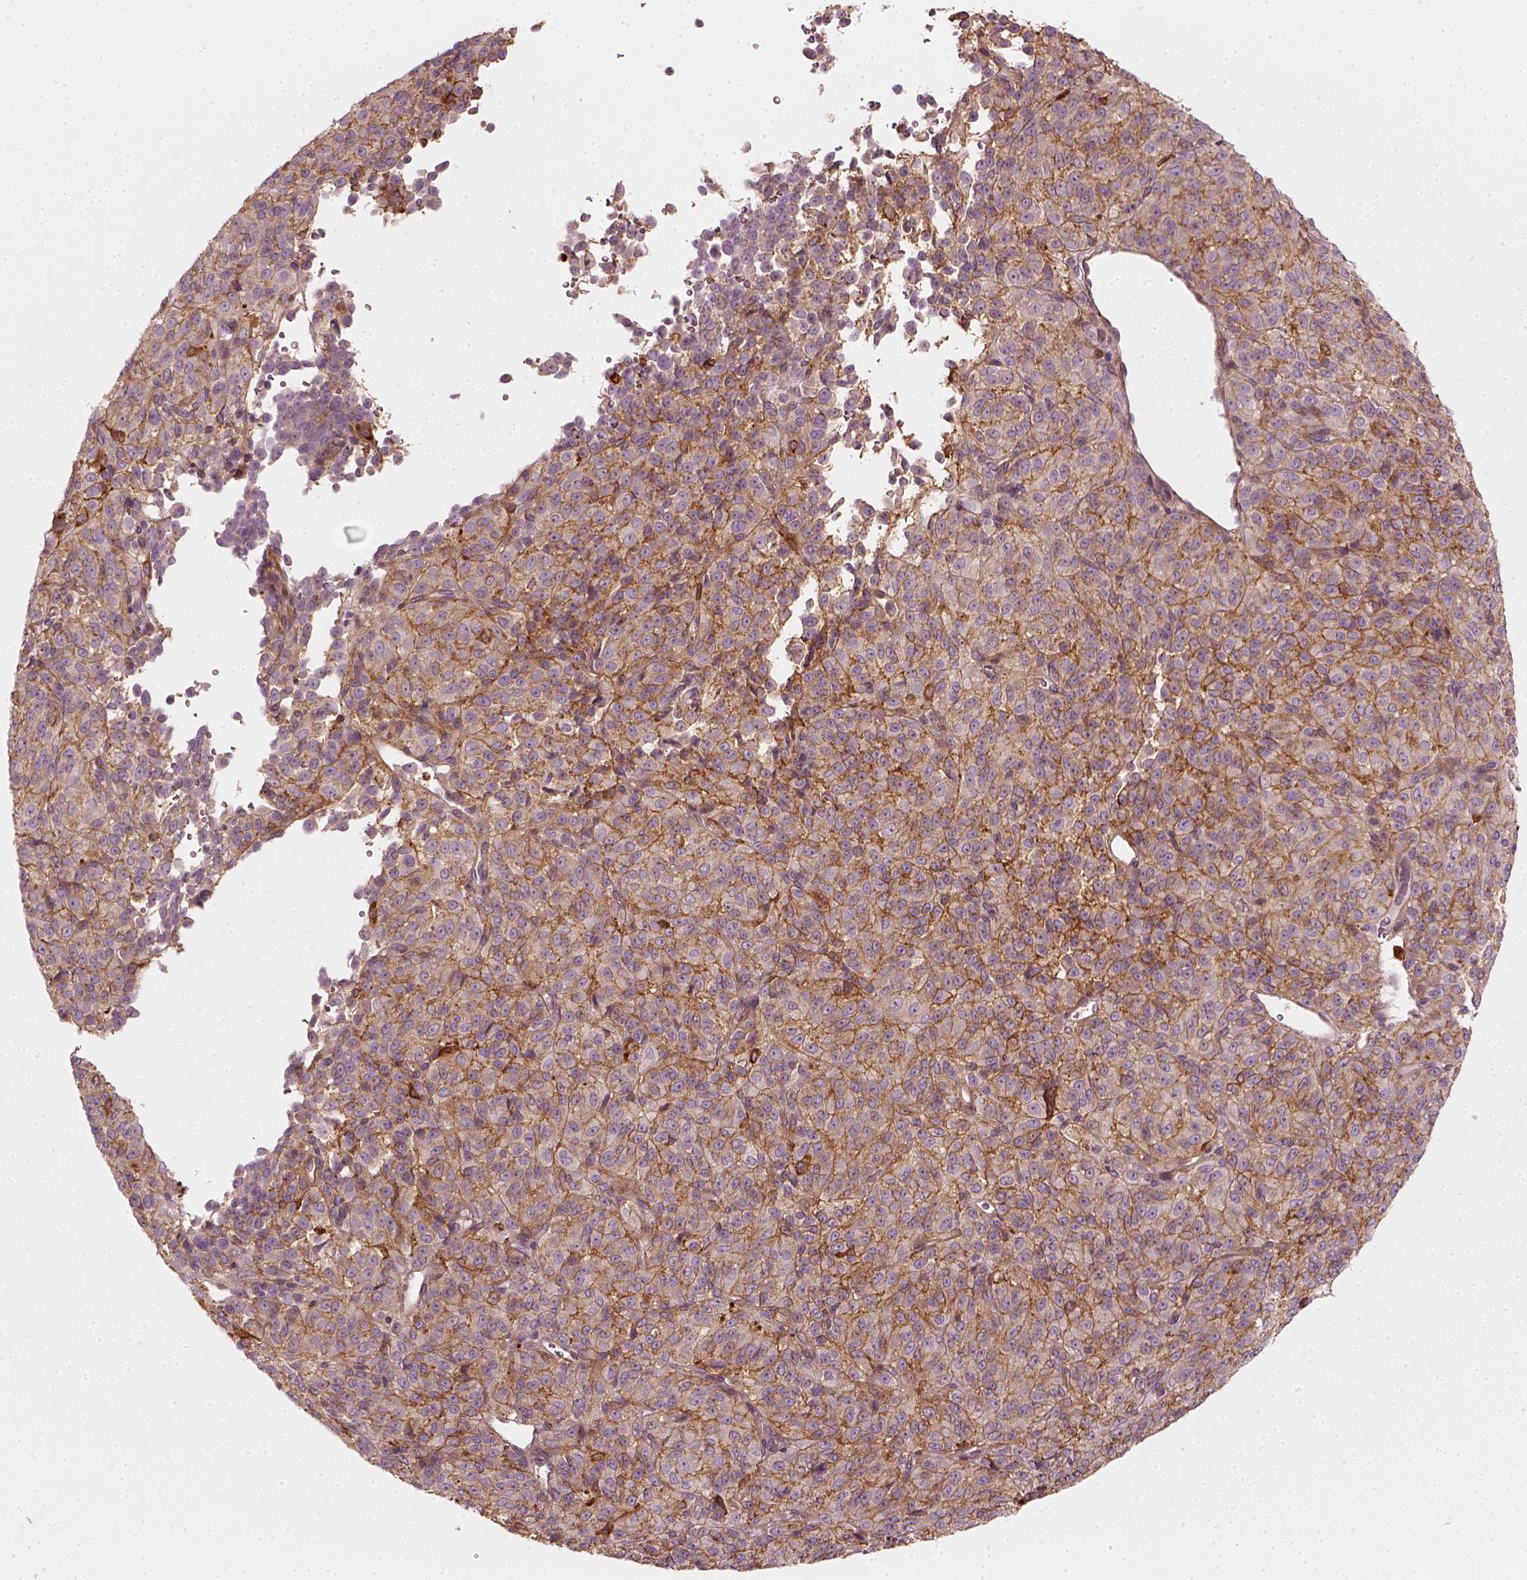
{"staining": {"intensity": "moderate", "quantity": ">75%", "location": "cytoplasmic/membranous"}, "tissue": "melanoma", "cell_type": "Tumor cells", "image_type": "cancer", "snomed": [{"axis": "morphology", "description": "Malignant melanoma, Metastatic site"}, {"axis": "topography", "description": "Brain"}], "caption": "Melanoma stained with a brown dye displays moderate cytoplasmic/membranous positive expression in approximately >75% of tumor cells.", "gene": "NPTN", "patient": {"sex": "female", "age": 56}}